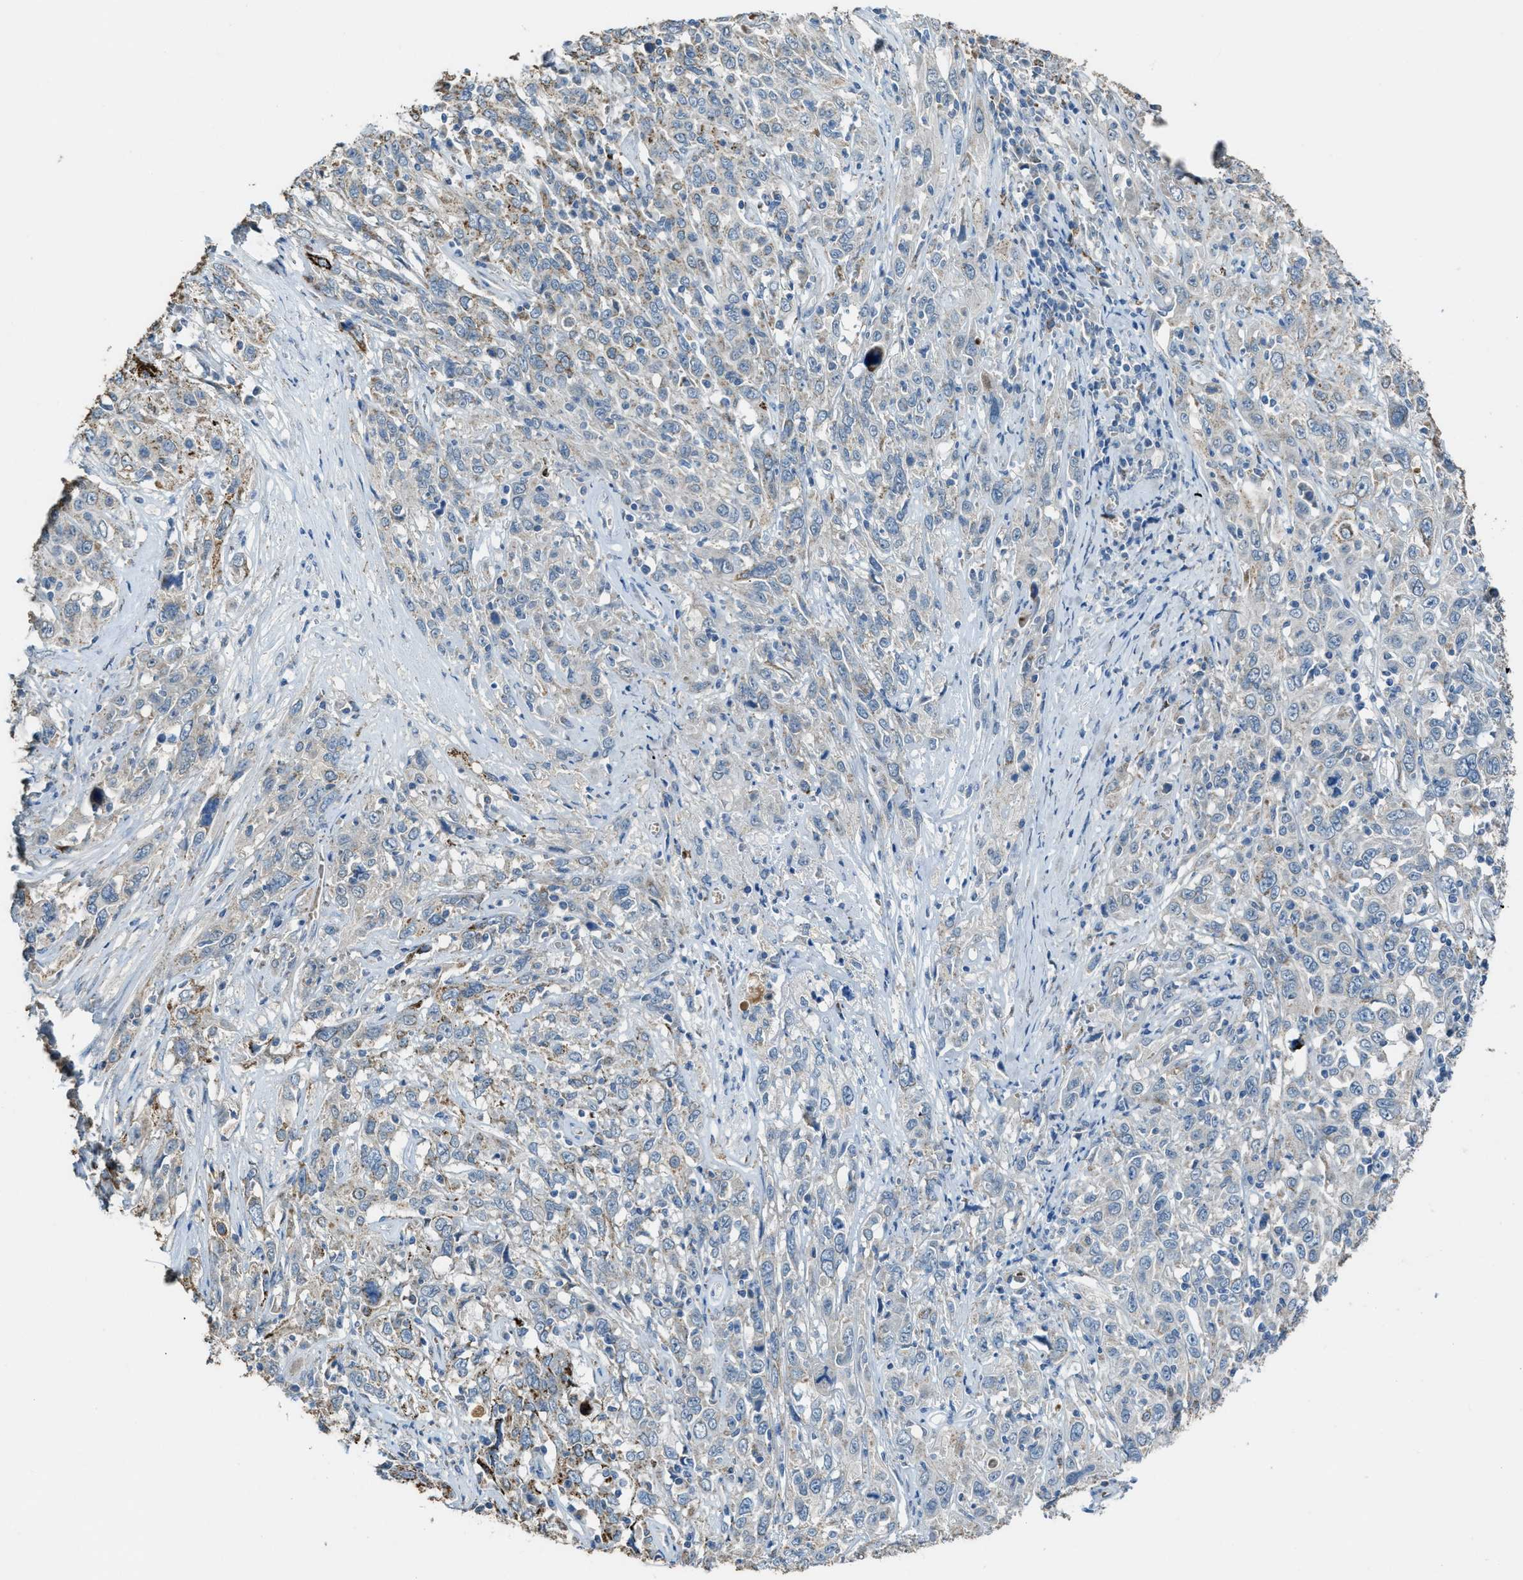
{"staining": {"intensity": "weak", "quantity": "<25%", "location": "cytoplasmic/membranous"}, "tissue": "cervical cancer", "cell_type": "Tumor cells", "image_type": "cancer", "snomed": [{"axis": "morphology", "description": "Squamous cell carcinoma, NOS"}, {"axis": "topography", "description": "Cervix"}], "caption": "There is no significant positivity in tumor cells of squamous cell carcinoma (cervical).", "gene": "CDON", "patient": {"sex": "female", "age": 46}}